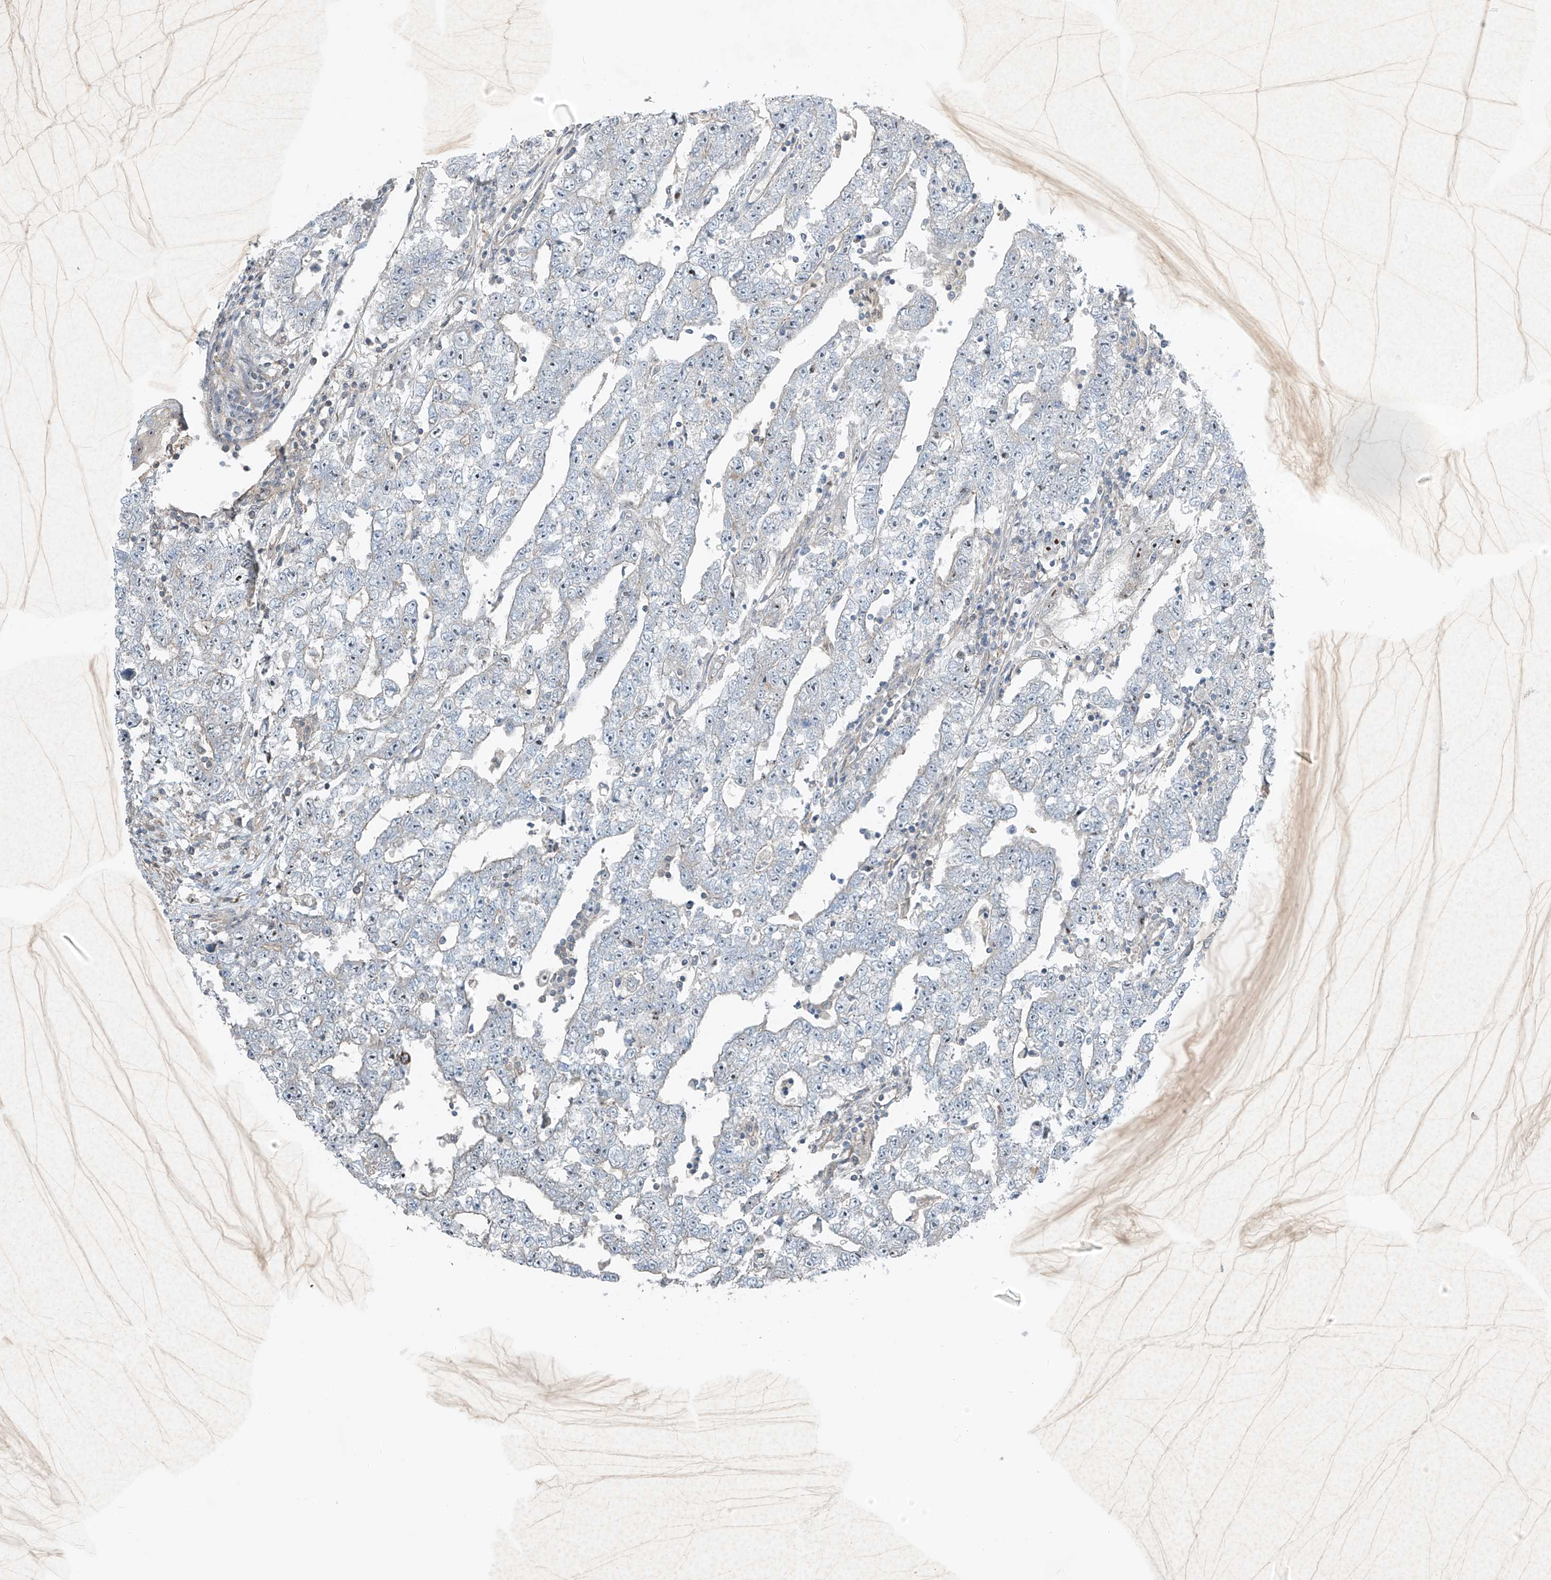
{"staining": {"intensity": "negative", "quantity": "none", "location": "none"}, "tissue": "testis cancer", "cell_type": "Tumor cells", "image_type": "cancer", "snomed": [{"axis": "morphology", "description": "Carcinoma, Embryonal, NOS"}, {"axis": "topography", "description": "Testis"}], "caption": "Immunohistochemical staining of human embryonal carcinoma (testis) exhibits no significant positivity in tumor cells. (Immunohistochemistry, brightfield microscopy, high magnification).", "gene": "PPCS", "patient": {"sex": "male", "age": 25}}